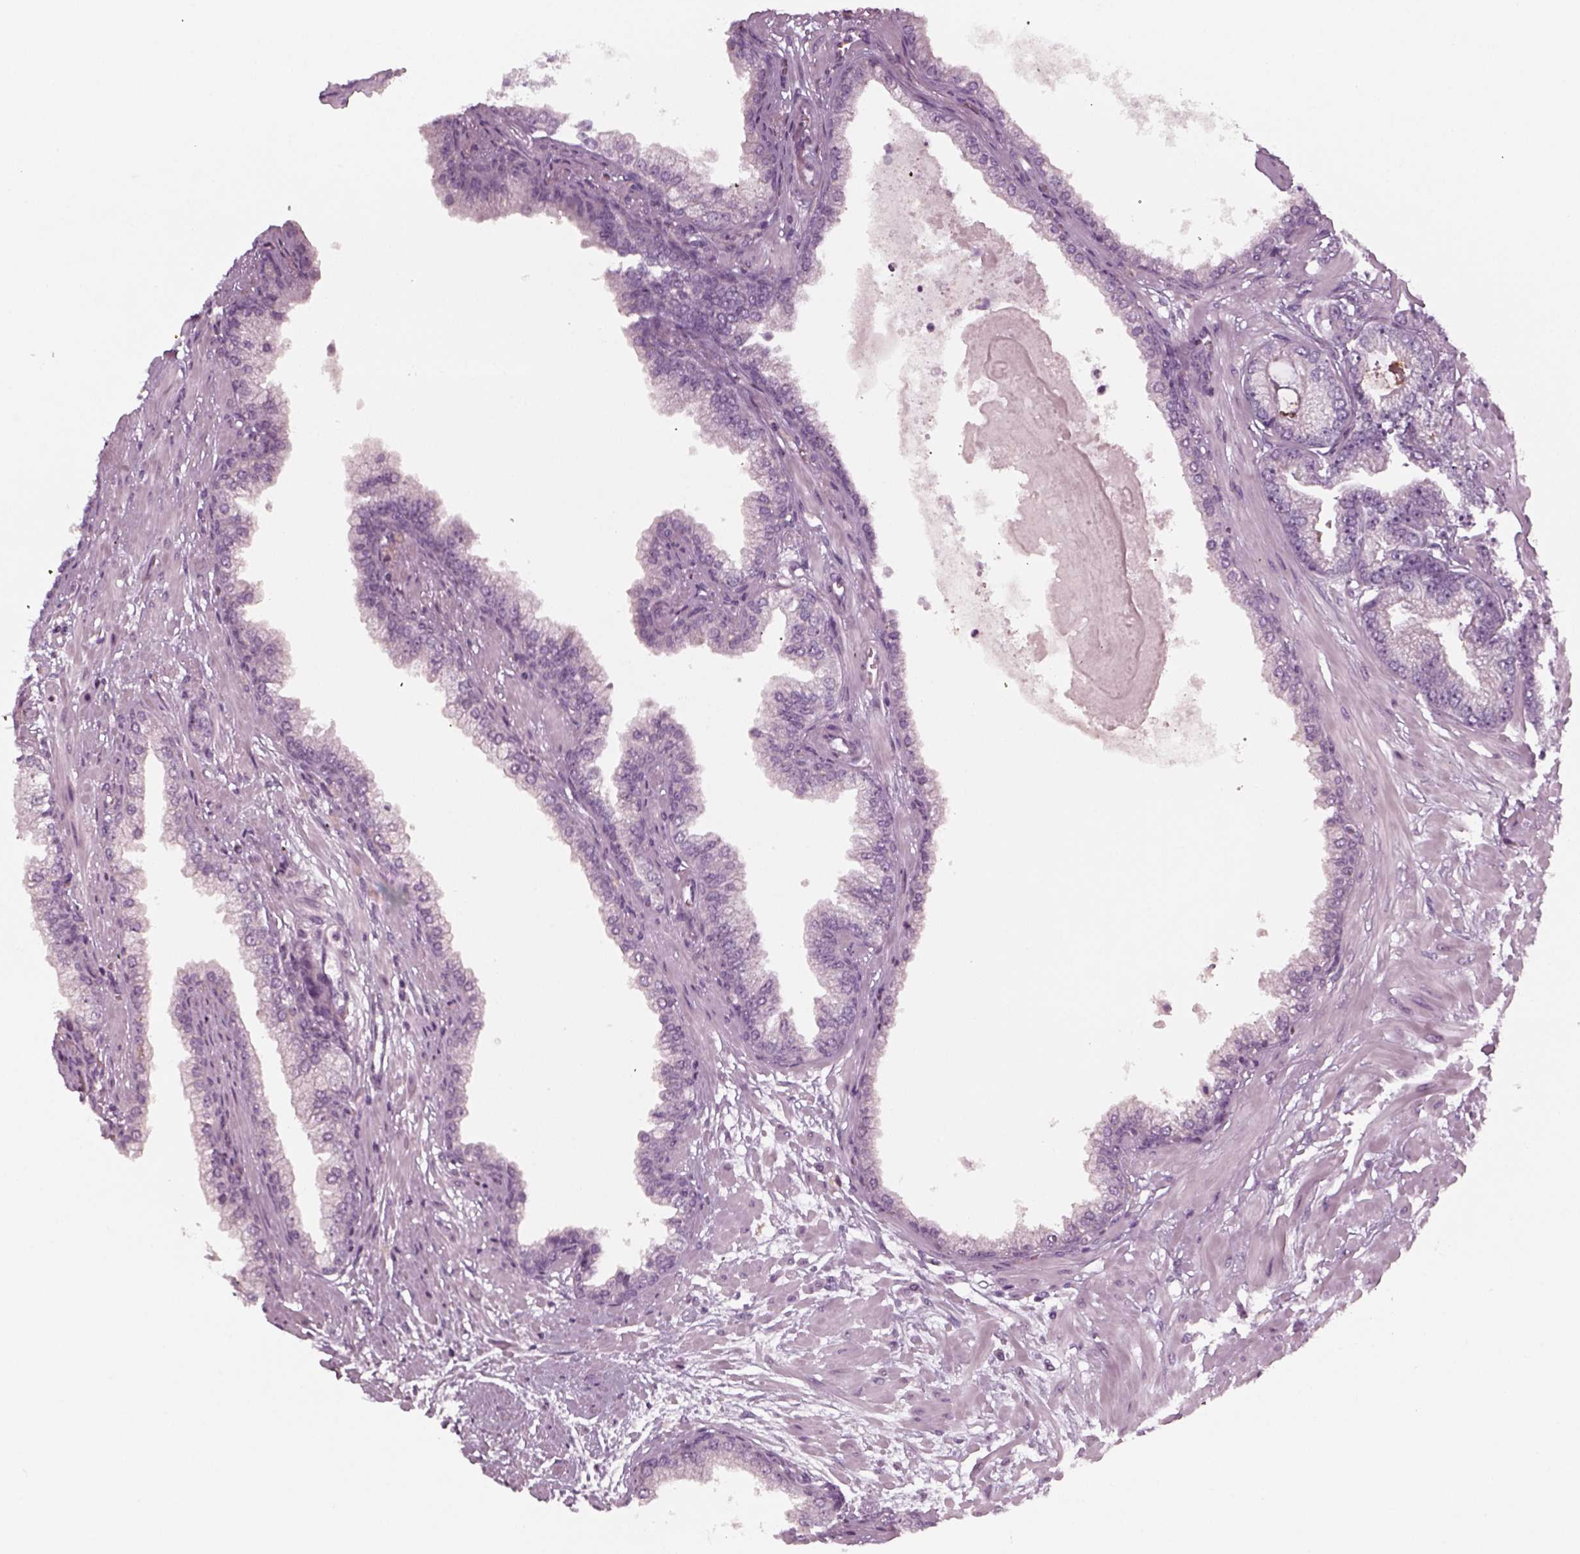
{"staining": {"intensity": "negative", "quantity": "none", "location": "none"}, "tissue": "prostate cancer", "cell_type": "Tumor cells", "image_type": "cancer", "snomed": [{"axis": "morphology", "description": "Adenocarcinoma, Low grade"}, {"axis": "topography", "description": "Prostate"}], "caption": "Immunohistochemistry (IHC) of human adenocarcinoma (low-grade) (prostate) exhibits no positivity in tumor cells. (IHC, brightfield microscopy, high magnification).", "gene": "PNMT", "patient": {"sex": "male", "age": 64}}